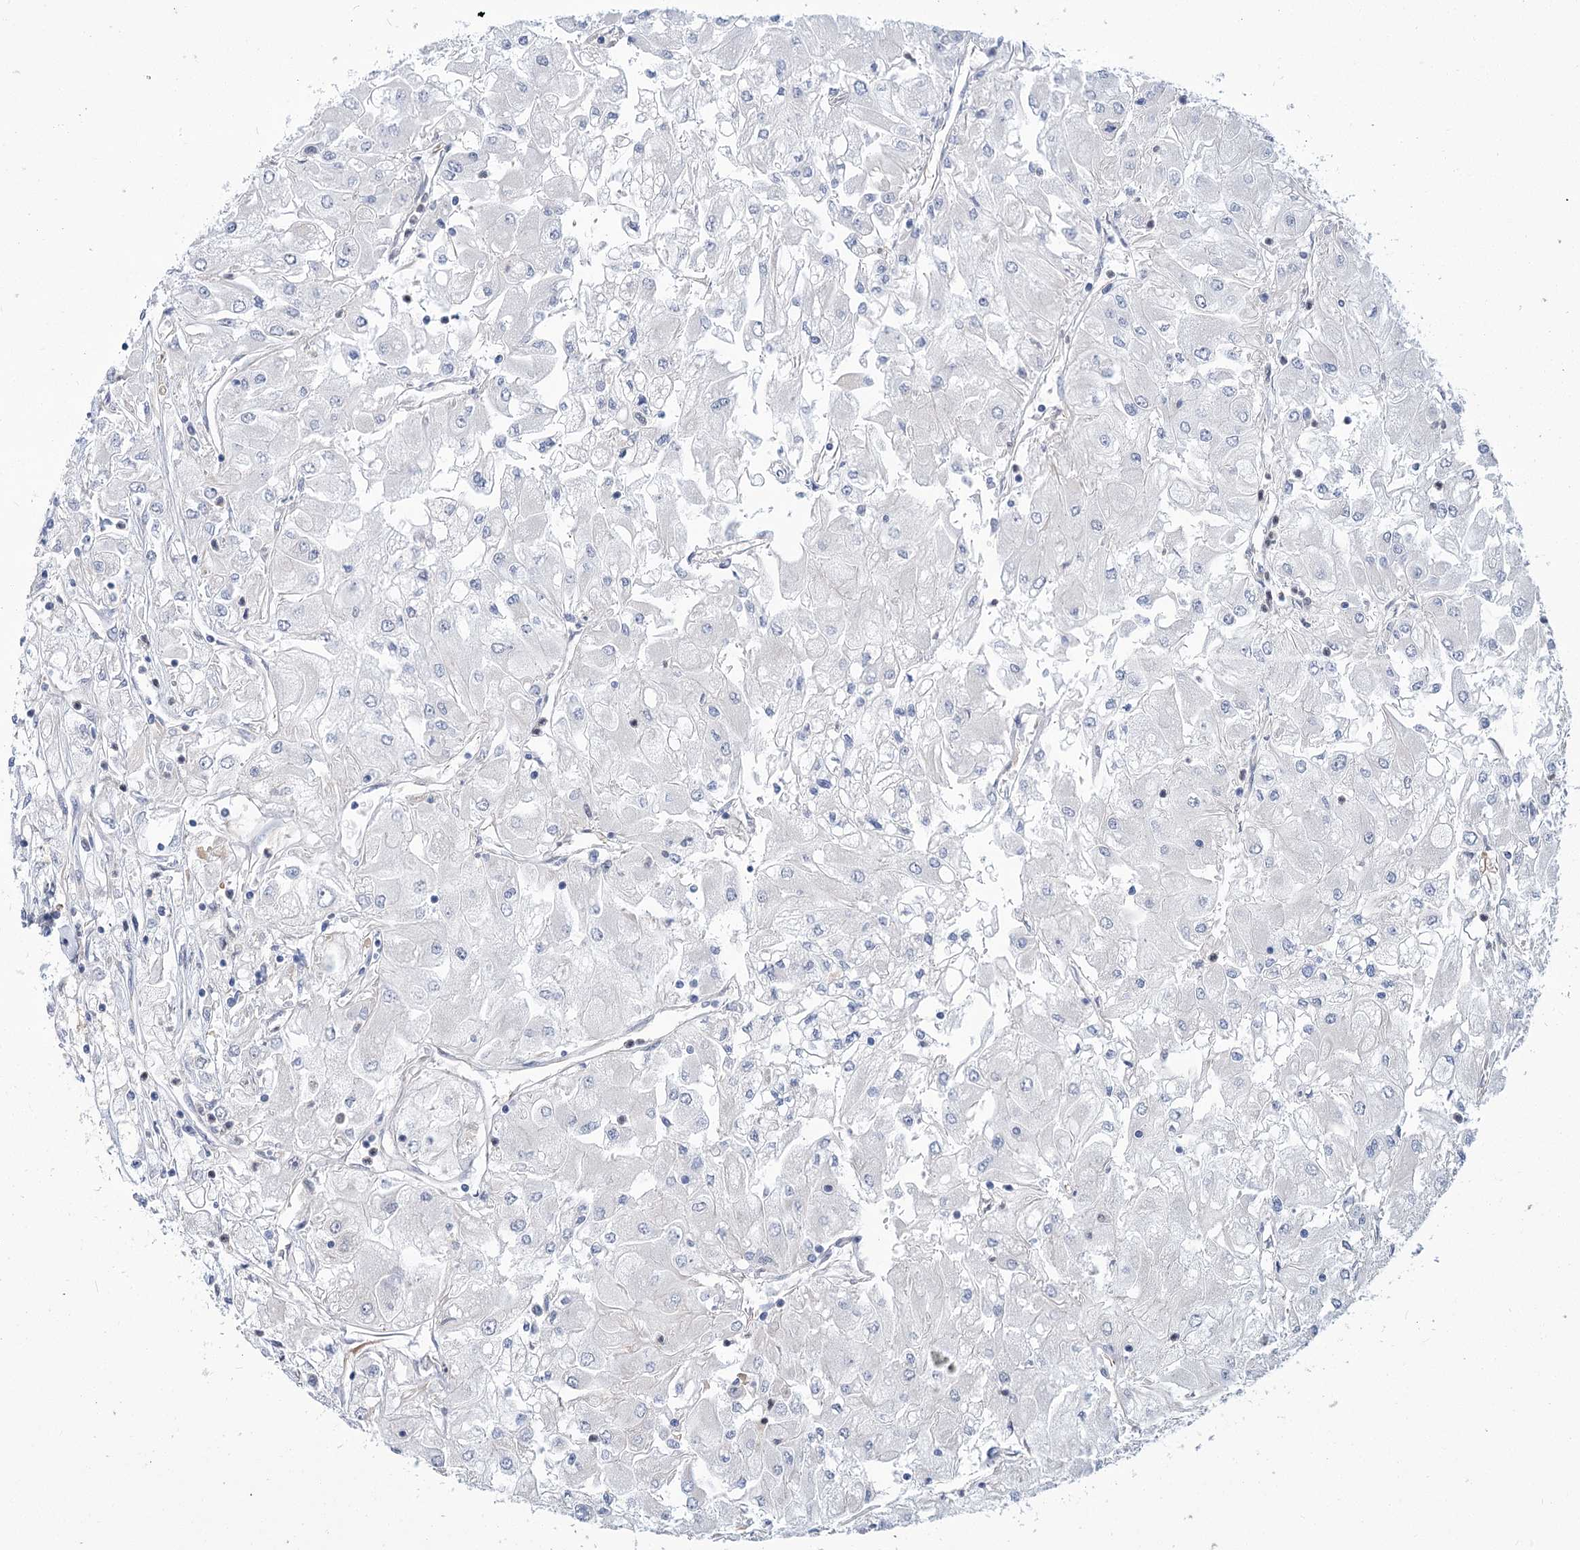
{"staining": {"intensity": "negative", "quantity": "none", "location": "none"}, "tissue": "renal cancer", "cell_type": "Tumor cells", "image_type": "cancer", "snomed": [{"axis": "morphology", "description": "Adenocarcinoma, NOS"}, {"axis": "topography", "description": "Kidney"}], "caption": "This image is of renal adenocarcinoma stained with immunohistochemistry (IHC) to label a protein in brown with the nuclei are counter-stained blue. There is no staining in tumor cells.", "gene": "THAP6", "patient": {"sex": "male", "age": 80}}